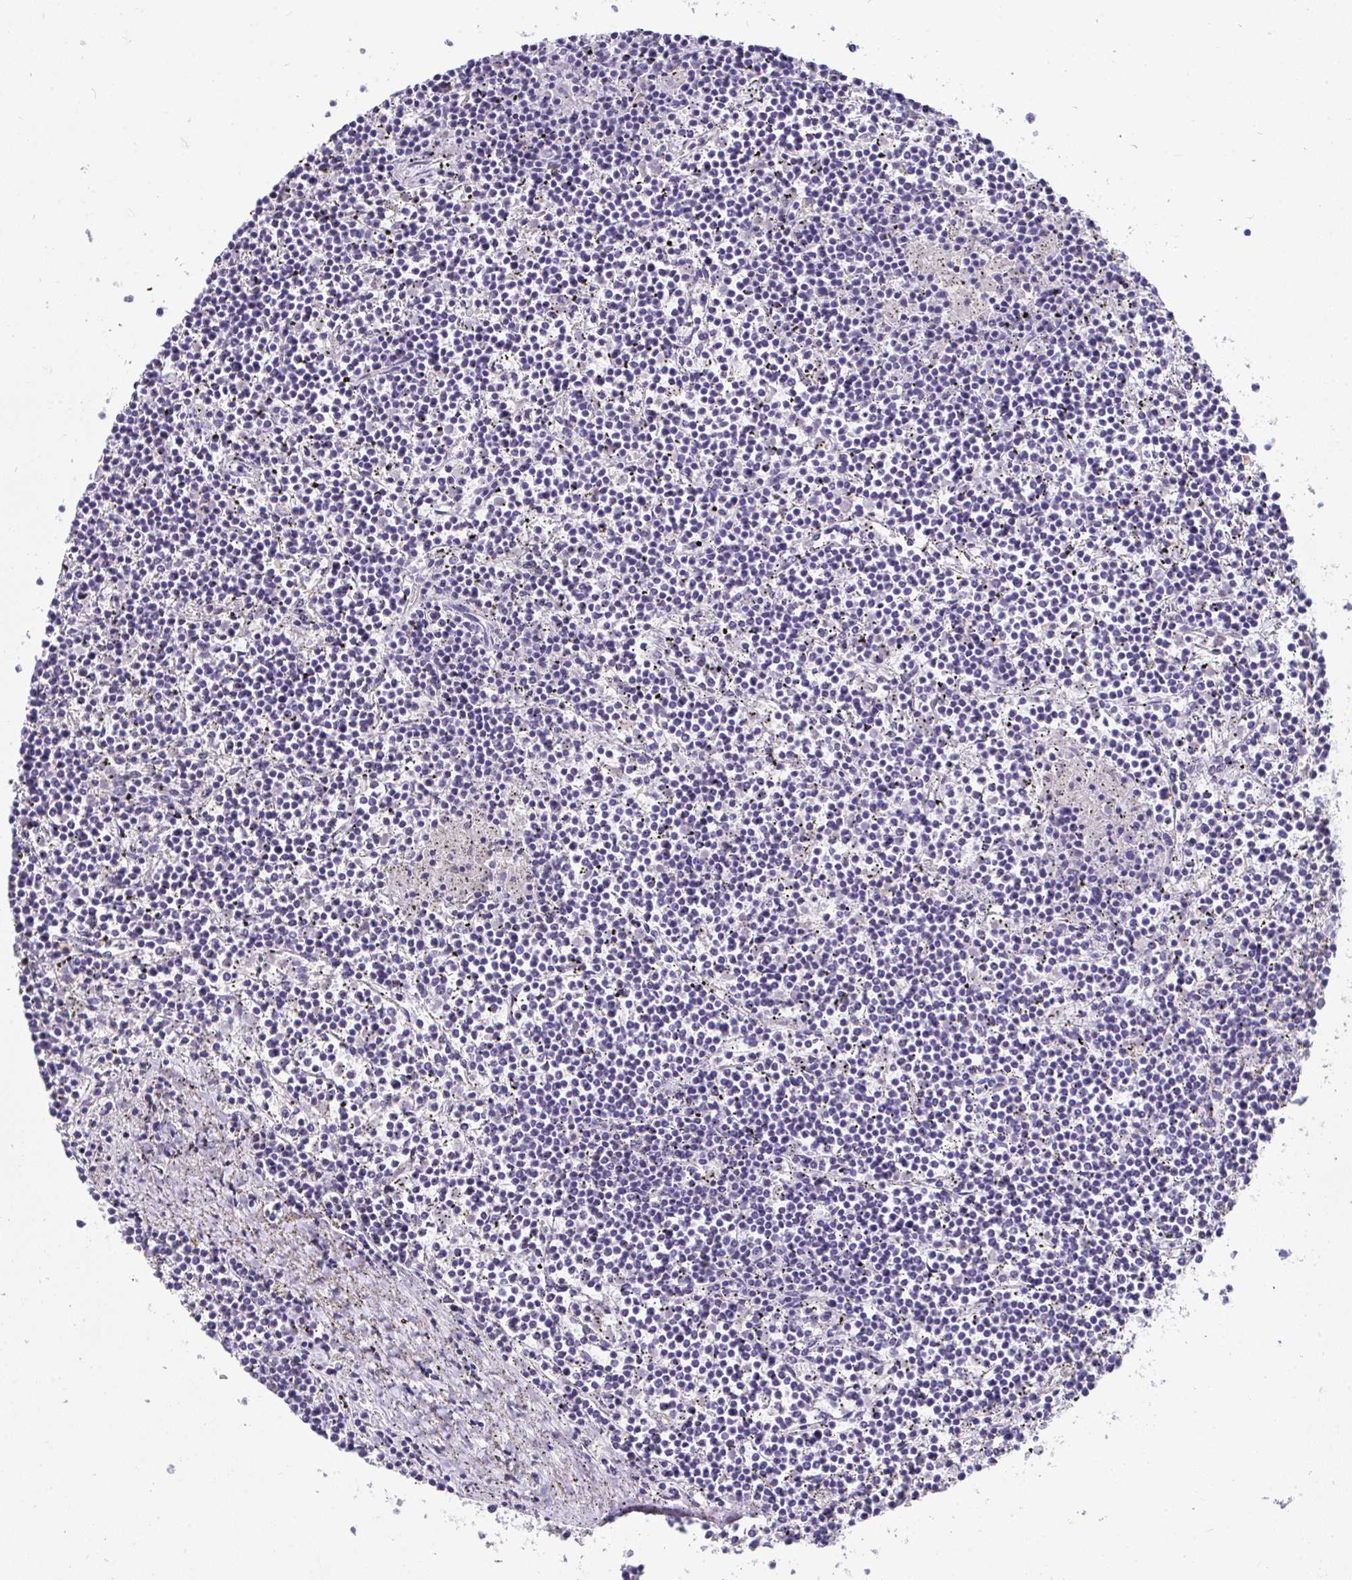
{"staining": {"intensity": "negative", "quantity": "none", "location": "none"}, "tissue": "lymphoma", "cell_type": "Tumor cells", "image_type": "cancer", "snomed": [{"axis": "morphology", "description": "Malignant lymphoma, non-Hodgkin's type, Low grade"}, {"axis": "topography", "description": "Spleen"}], "caption": "Malignant lymphoma, non-Hodgkin's type (low-grade) stained for a protein using IHC reveals no staining tumor cells.", "gene": "COA5", "patient": {"sex": "female", "age": 19}}